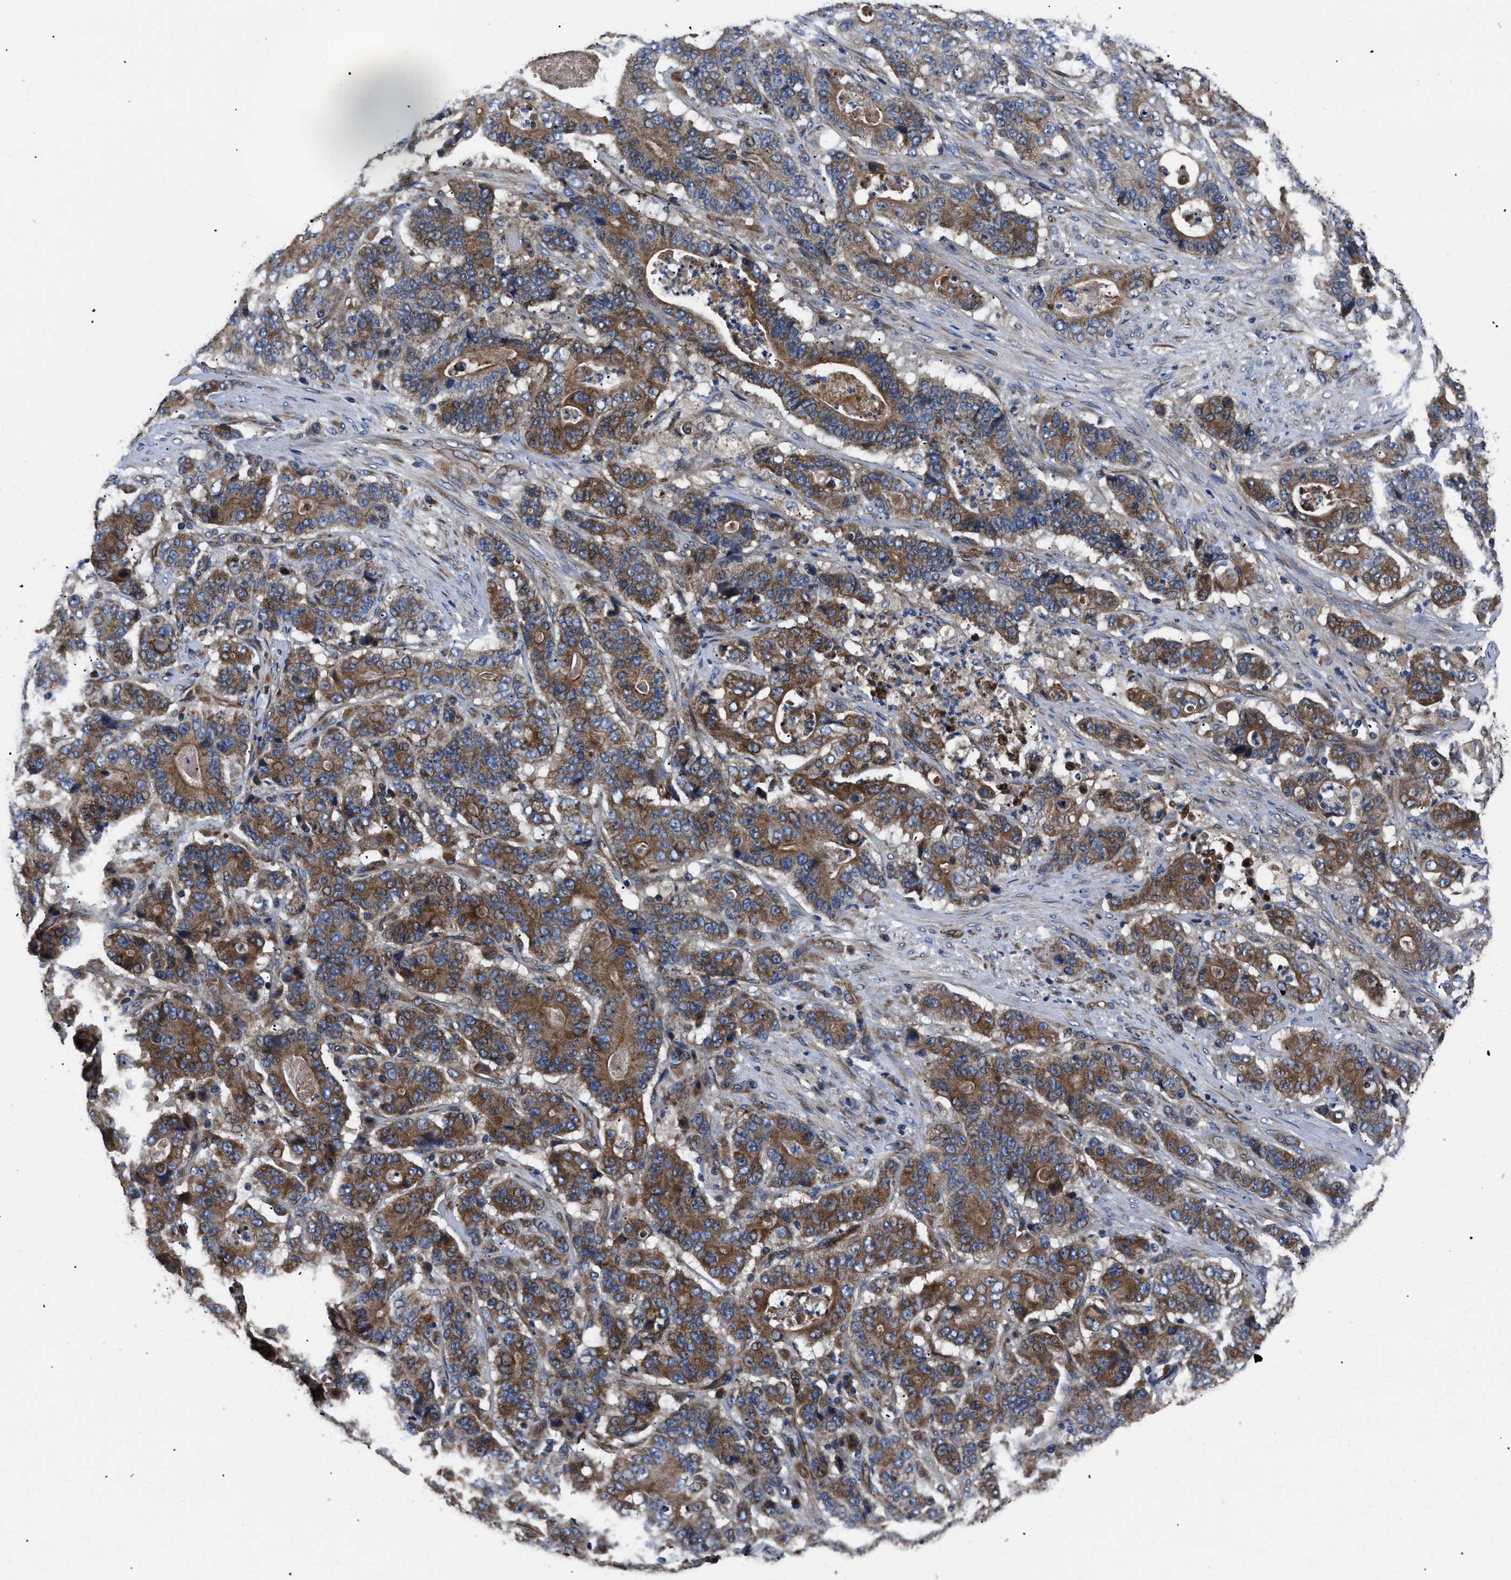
{"staining": {"intensity": "strong", "quantity": ">75%", "location": "cytoplasmic/membranous"}, "tissue": "stomach cancer", "cell_type": "Tumor cells", "image_type": "cancer", "snomed": [{"axis": "morphology", "description": "Adenocarcinoma, NOS"}, {"axis": "topography", "description": "Stomach"}], "caption": "An immunohistochemistry histopathology image of tumor tissue is shown. Protein staining in brown shows strong cytoplasmic/membranous positivity in stomach cancer (adenocarcinoma) within tumor cells.", "gene": "NT5E", "patient": {"sex": "female", "age": 73}}